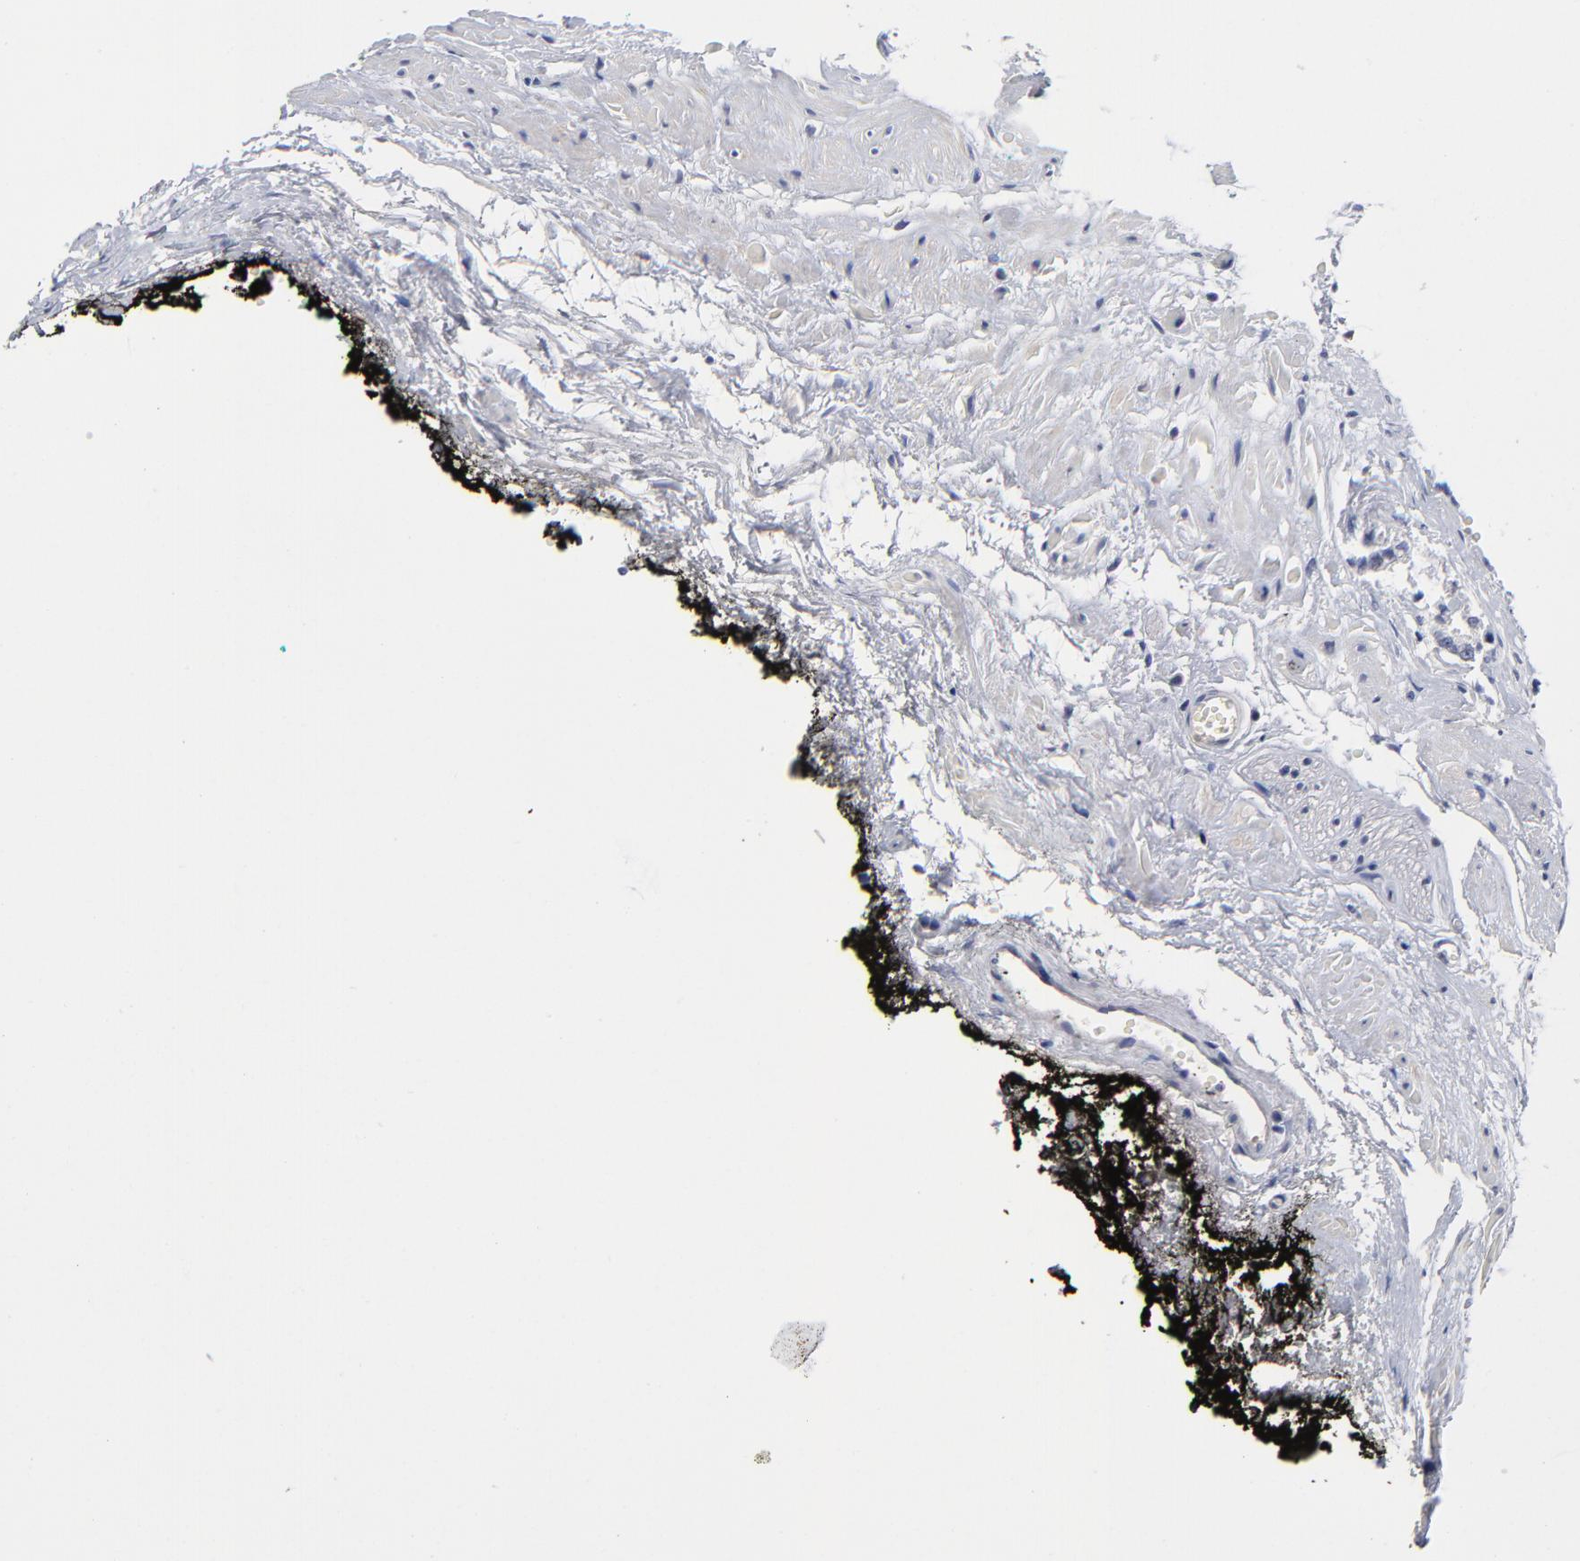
{"staining": {"intensity": "negative", "quantity": "none", "location": "none"}, "tissue": "prostate cancer", "cell_type": "Tumor cells", "image_type": "cancer", "snomed": [{"axis": "morphology", "description": "Adenocarcinoma, High grade"}, {"axis": "topography", "description": "Prostate"}], "caption": "A high-resolution photomicrograph shows immunohistochemistry staining of prostate high-grade adenocarcinoma, which demonstrates no significant staining in tumor cells. (DAB (3,3'-diaminobenzidine) immunohistochemistry (IHC) with hematoxylin counter stain).", "gene": "TRAT1", "patient": {"sex": "male", "age": 56}}